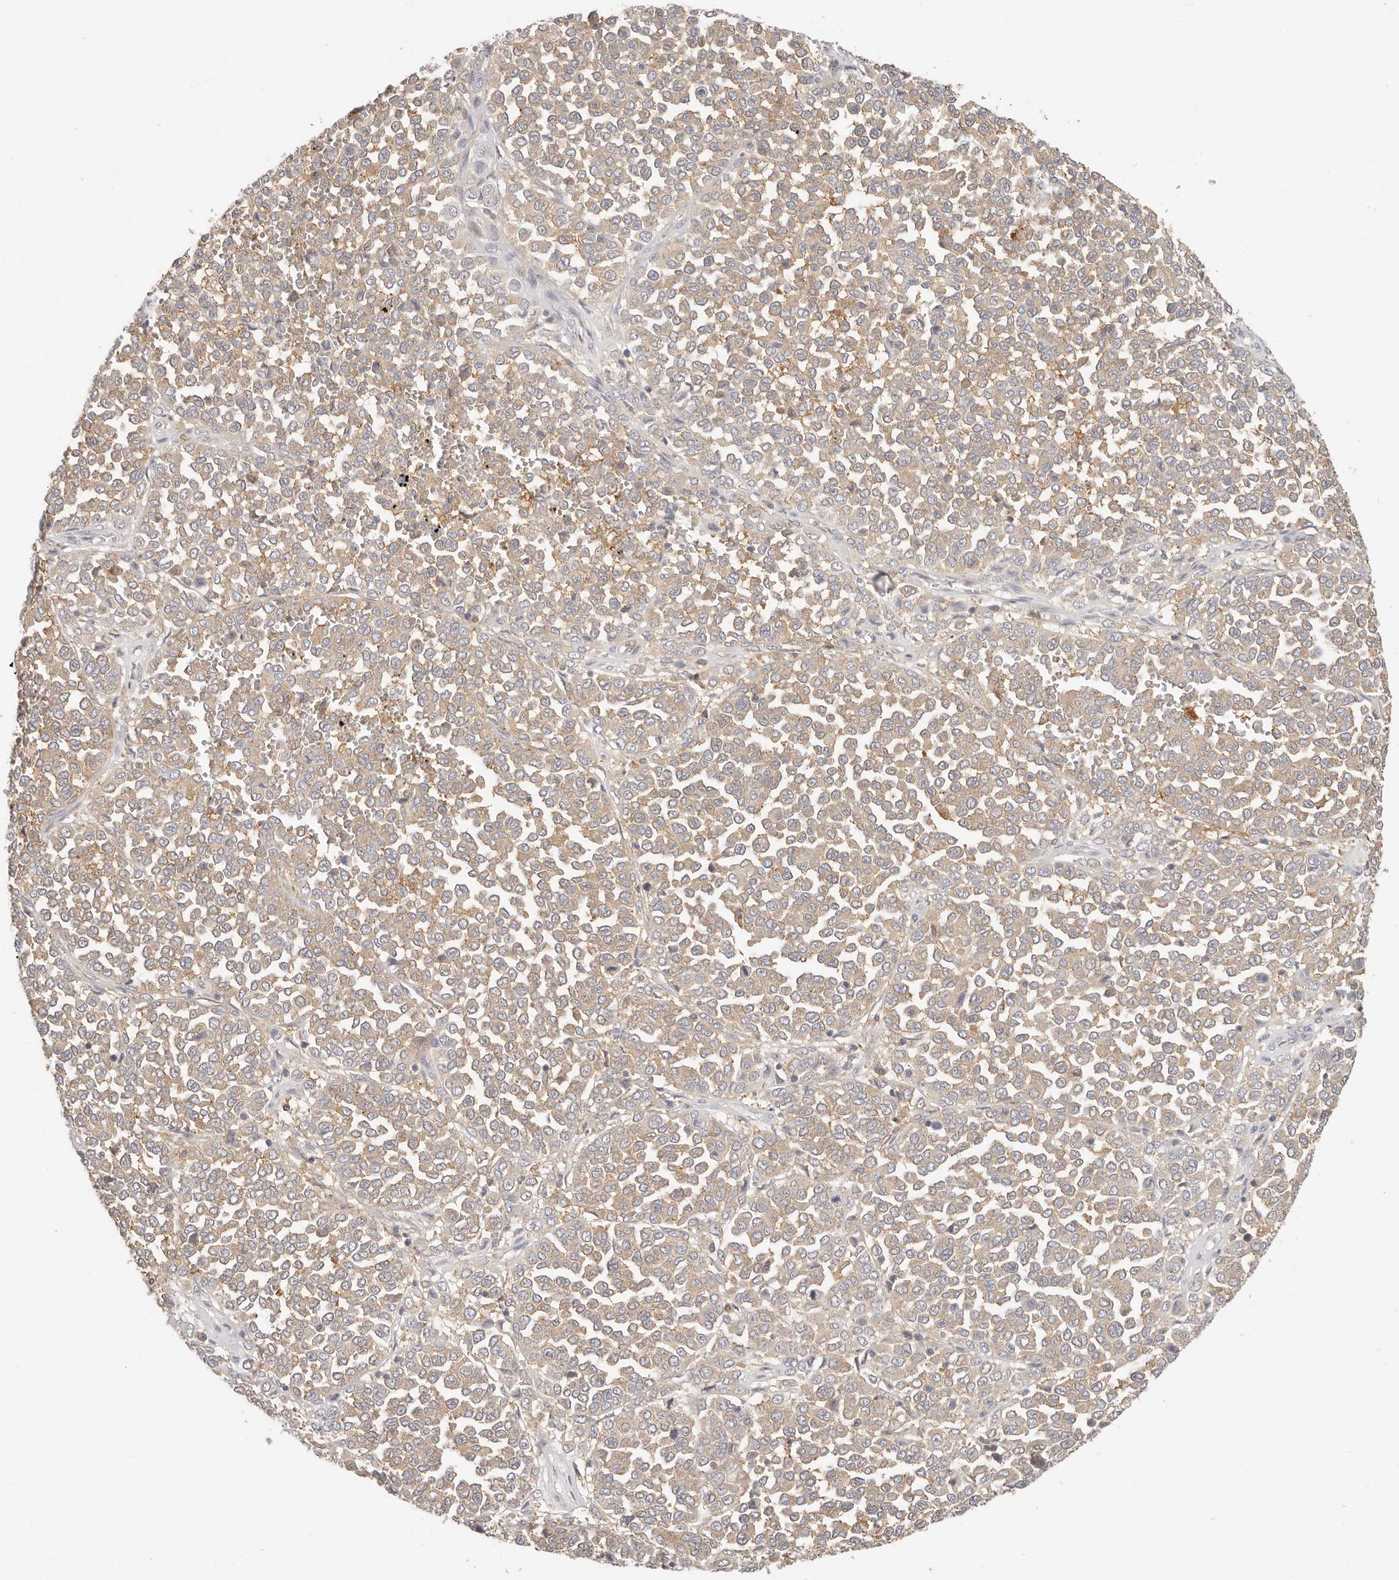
{"staining": {"intensity": "weak", "quantity": ">75%", "location": "cytoplasmic/membranous"}, "tissue": "melanoma", "cell_type": "Tumor cells", "image_type": "cancer", "snomed": [{"axis": "morphology", "description": "Malignant melanoma, Metastatic site"}, {"axis": "topography", "description": "Pancreas"}], "caption": "This image displays melanoma stained with immunohistochemistry (IHC) to label a protein in brown. The cytoplasmic/membranous of tumor cells show weak positivity for the protein. Nuclei are counter-stained blue.", "gene": "DTNBP1", "patient": {"sex": "female", "age": 30}}